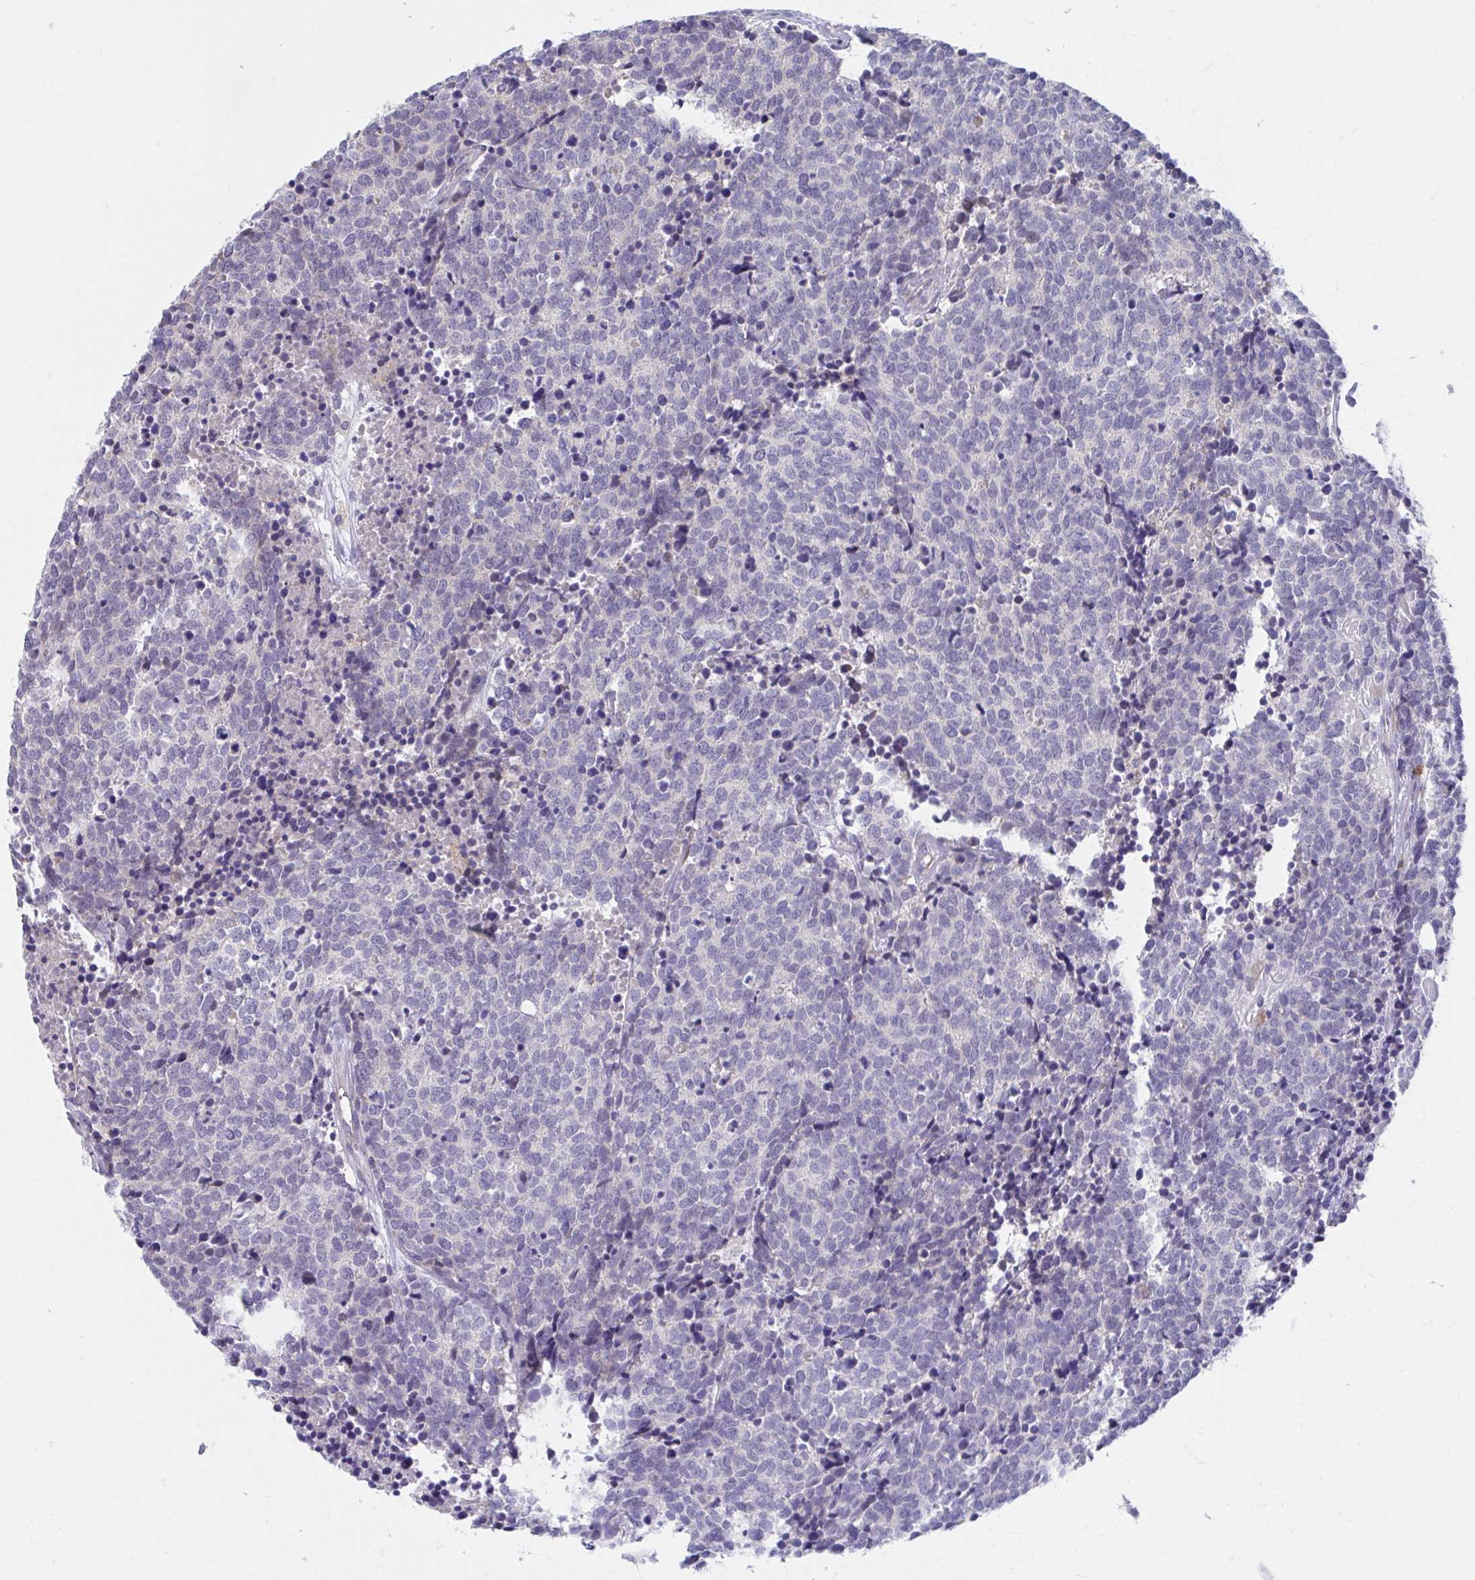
{"staining": {"intensity": "negative", "quantity": "none", "location": "none"}, "tissue": "carcinoid", "cell_type": "Tumor cells", "image_type": "cancer", "snomed": [{"axis": "morphology", "description": "Carcinoid, malignant, NOS"}, {"axis": "topography", "description": "Skin"}], "caption": "Immunohistochemical staining of human carcinoid displays no significant expression in tumor cells.", "gene": "SLAMF7", "patient": {"sex": "female", "age": 79}}